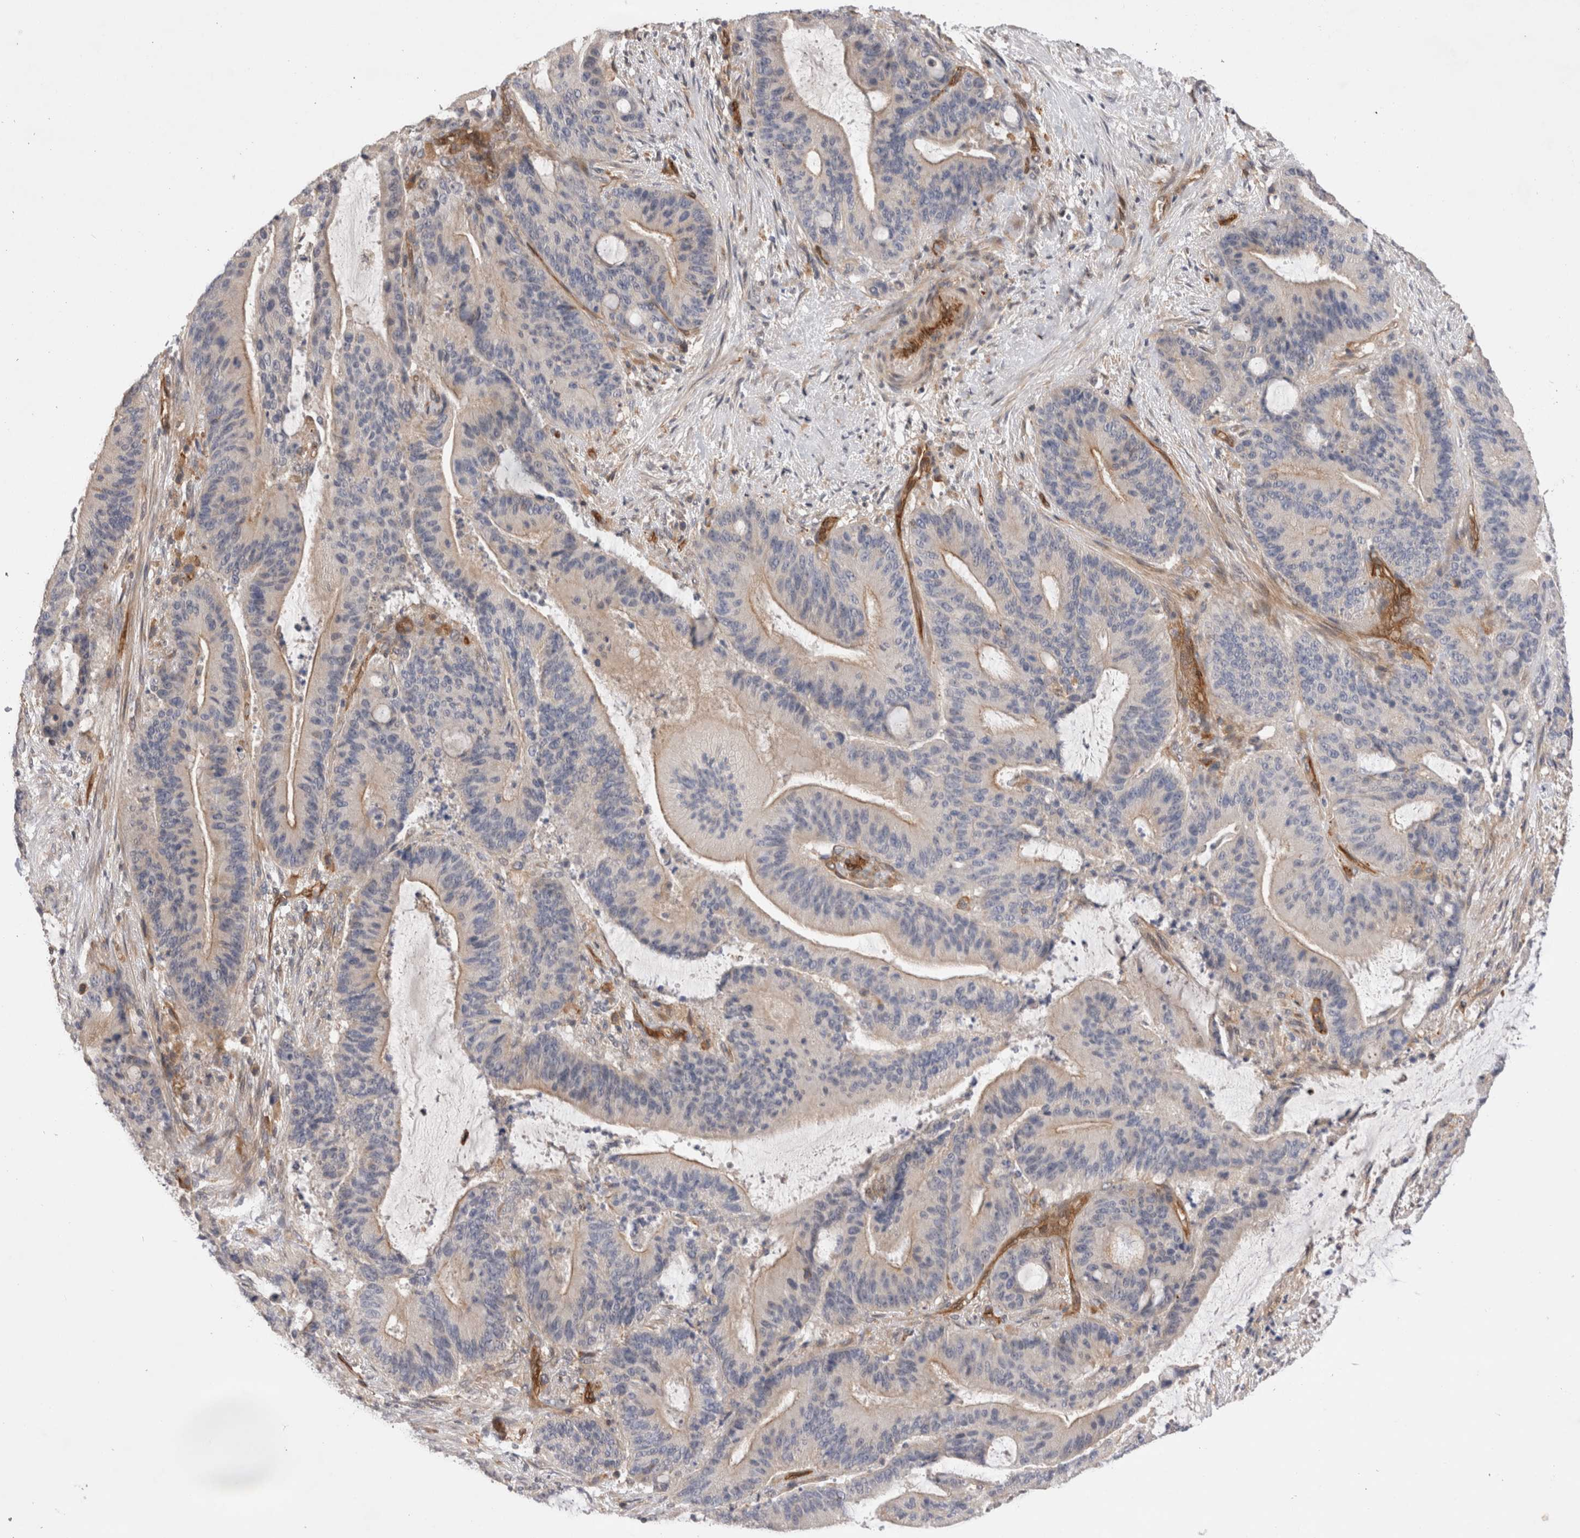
{"staining": {"intensity": "weak", "quantity": "25%-75%", "location": "cytoplasmic/membranous"}, "tissue": "liver cancer", "cell_type": "Tumor cells", "image_type": "cancer", "snomed": [{"axis": "morphology", "description": "Normal tissue, NOS"}, {"axis": "morphology", "description": "Cholangiocarcinoma"}, {"axis": "topography", "description": "Liver"}, {"axis": "topography", "description": "Peripheral nerve tissue"}], "caption": "Cholangiocarcinoma (liver) stained for a protein (brown) exhibits weak cytoplasmic/membranous positive positivity in approximately 25%-75% of tumor cells.", "gene": "BNIP2", "patient": {"sex": "female", "age": 73}}